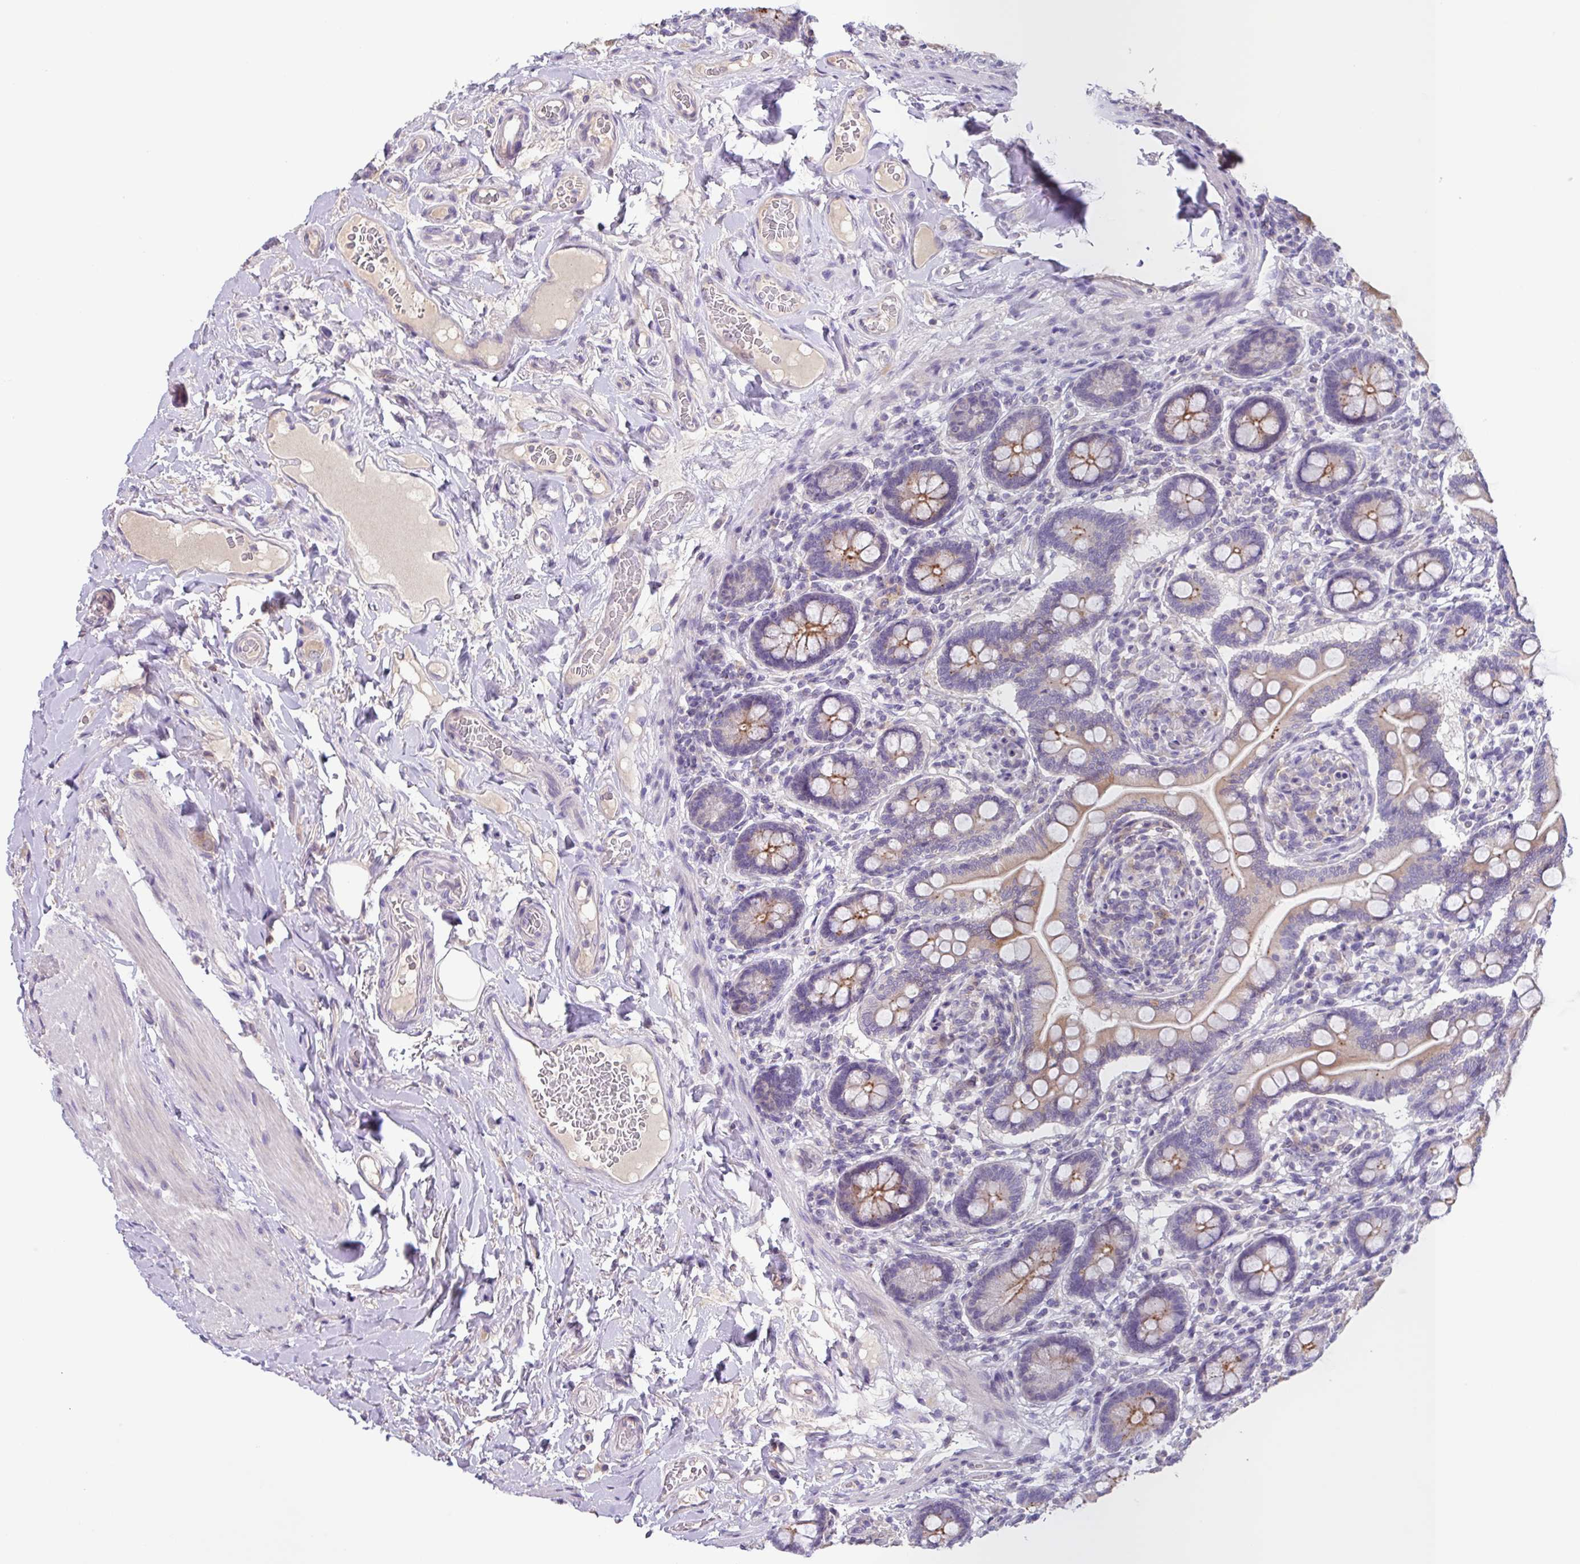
{"staining": {"intensity": "moderate", "quantity": "25%-75%", "location": "cytoplasmic/membranous"}, "tissue": "small intestine", "cell_type": "Glandular cells", "image_type": "normal", "snomed": [{"axis": "morphology", "description": "Normal tissue, NOS"}, {"axis": "topography", "description": "Small intestine"}], "caption": "The micrograph exhibits staining of normal small intestine, revealing moderate cytoplasmic/membranous protein positivity (brown color) within glandular cells.", "gene": "SFTPB", "patient": {"sex": "female", "age": 64}}